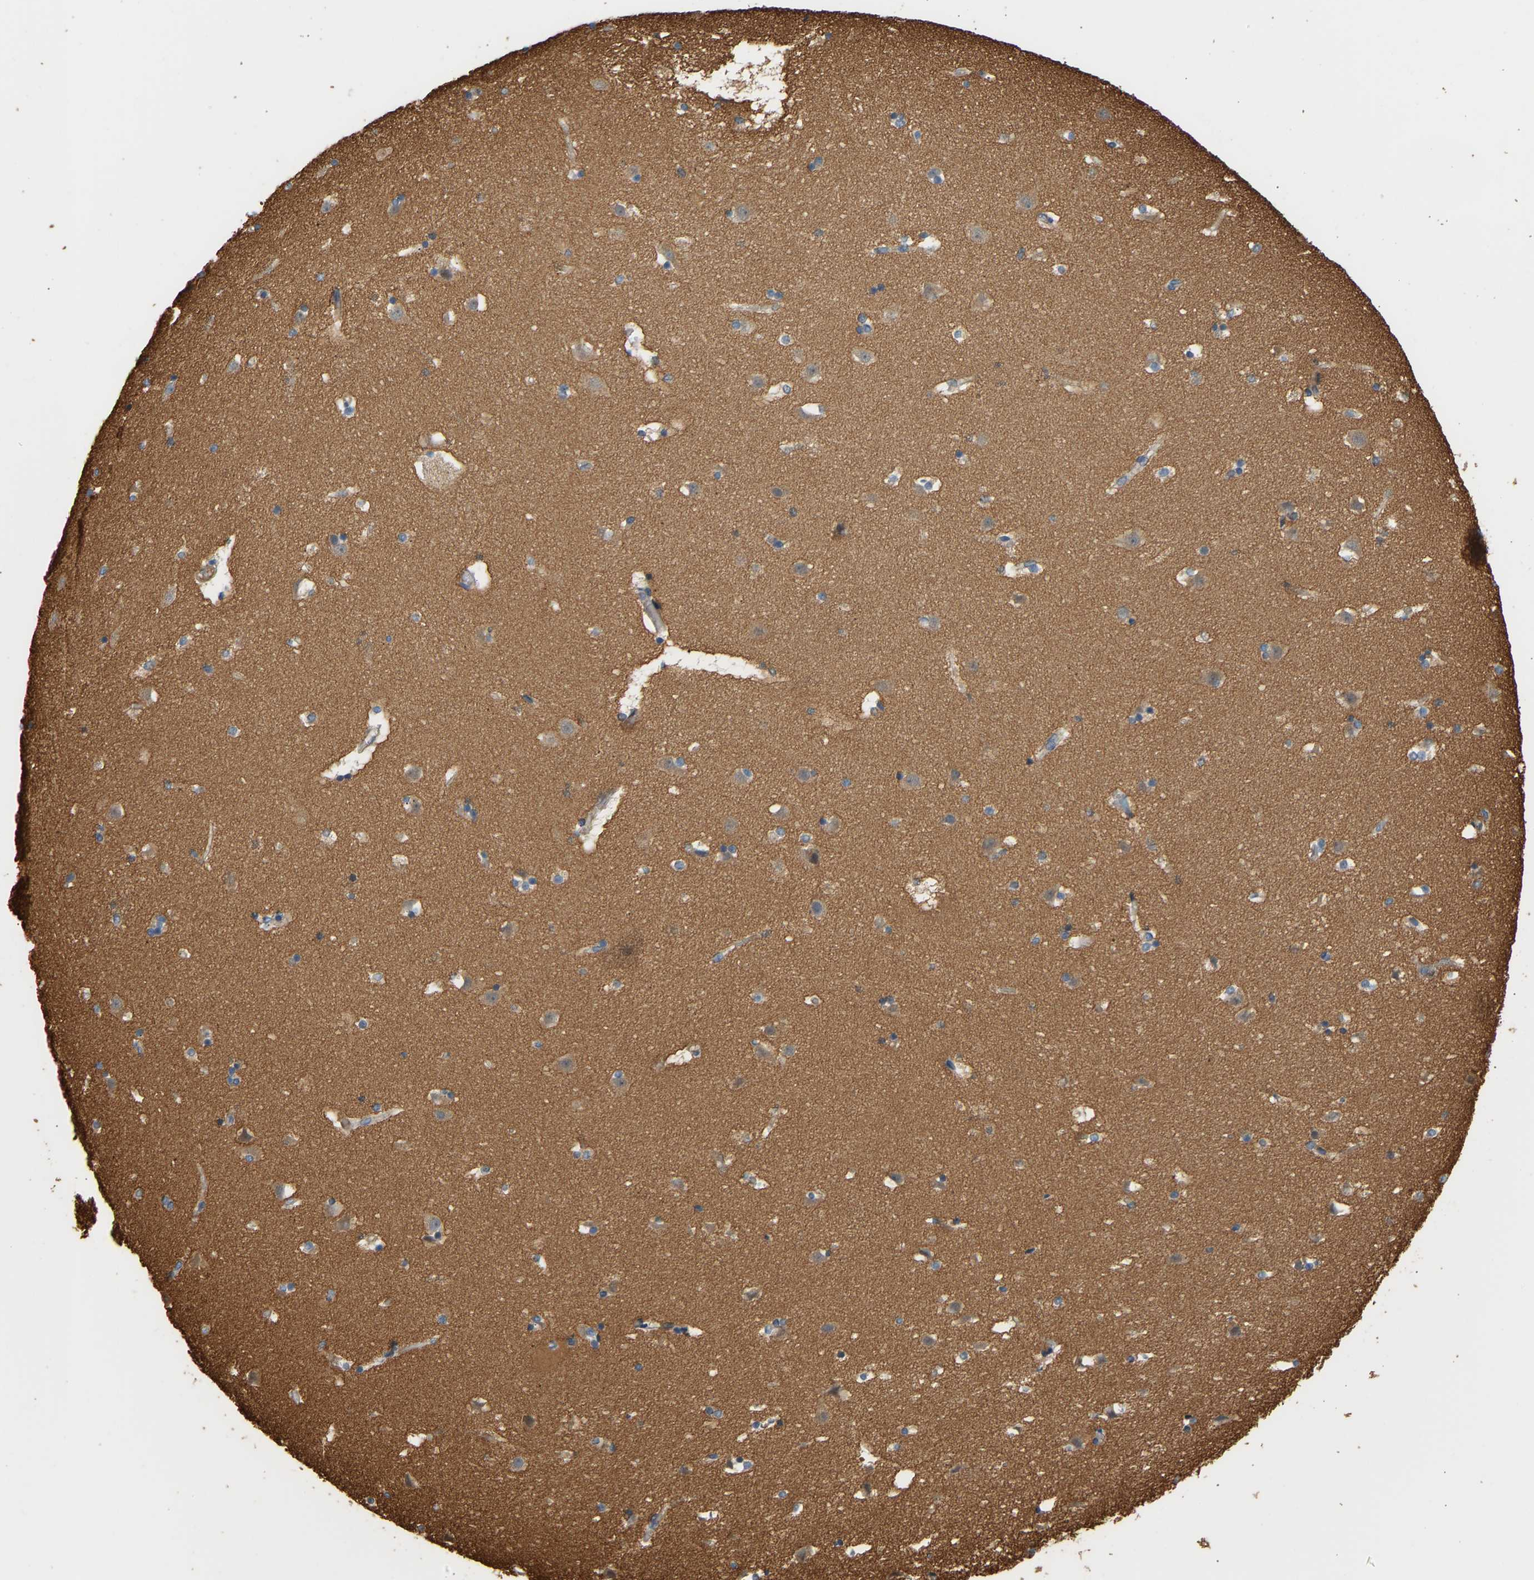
{"staining": {"intensity": "weak", "quantity": "<25%", "location": "cytoplasmic/membranous"}, "tissue": "caudate", "cell_type": "Glial cells", "image_type": "normal", "snomed": [{"axis": "morphology", "description": "Normal tissue, NOS"}, {"axis": "topography", "description": "Lateral ventricle wall"}], "caption": "Caudate stained for a protein using immunohistochemistry (IHC) exhibits no staining glial cells.", "gene": "CEP57", "patient": {"sex": "male", "age": 45}}